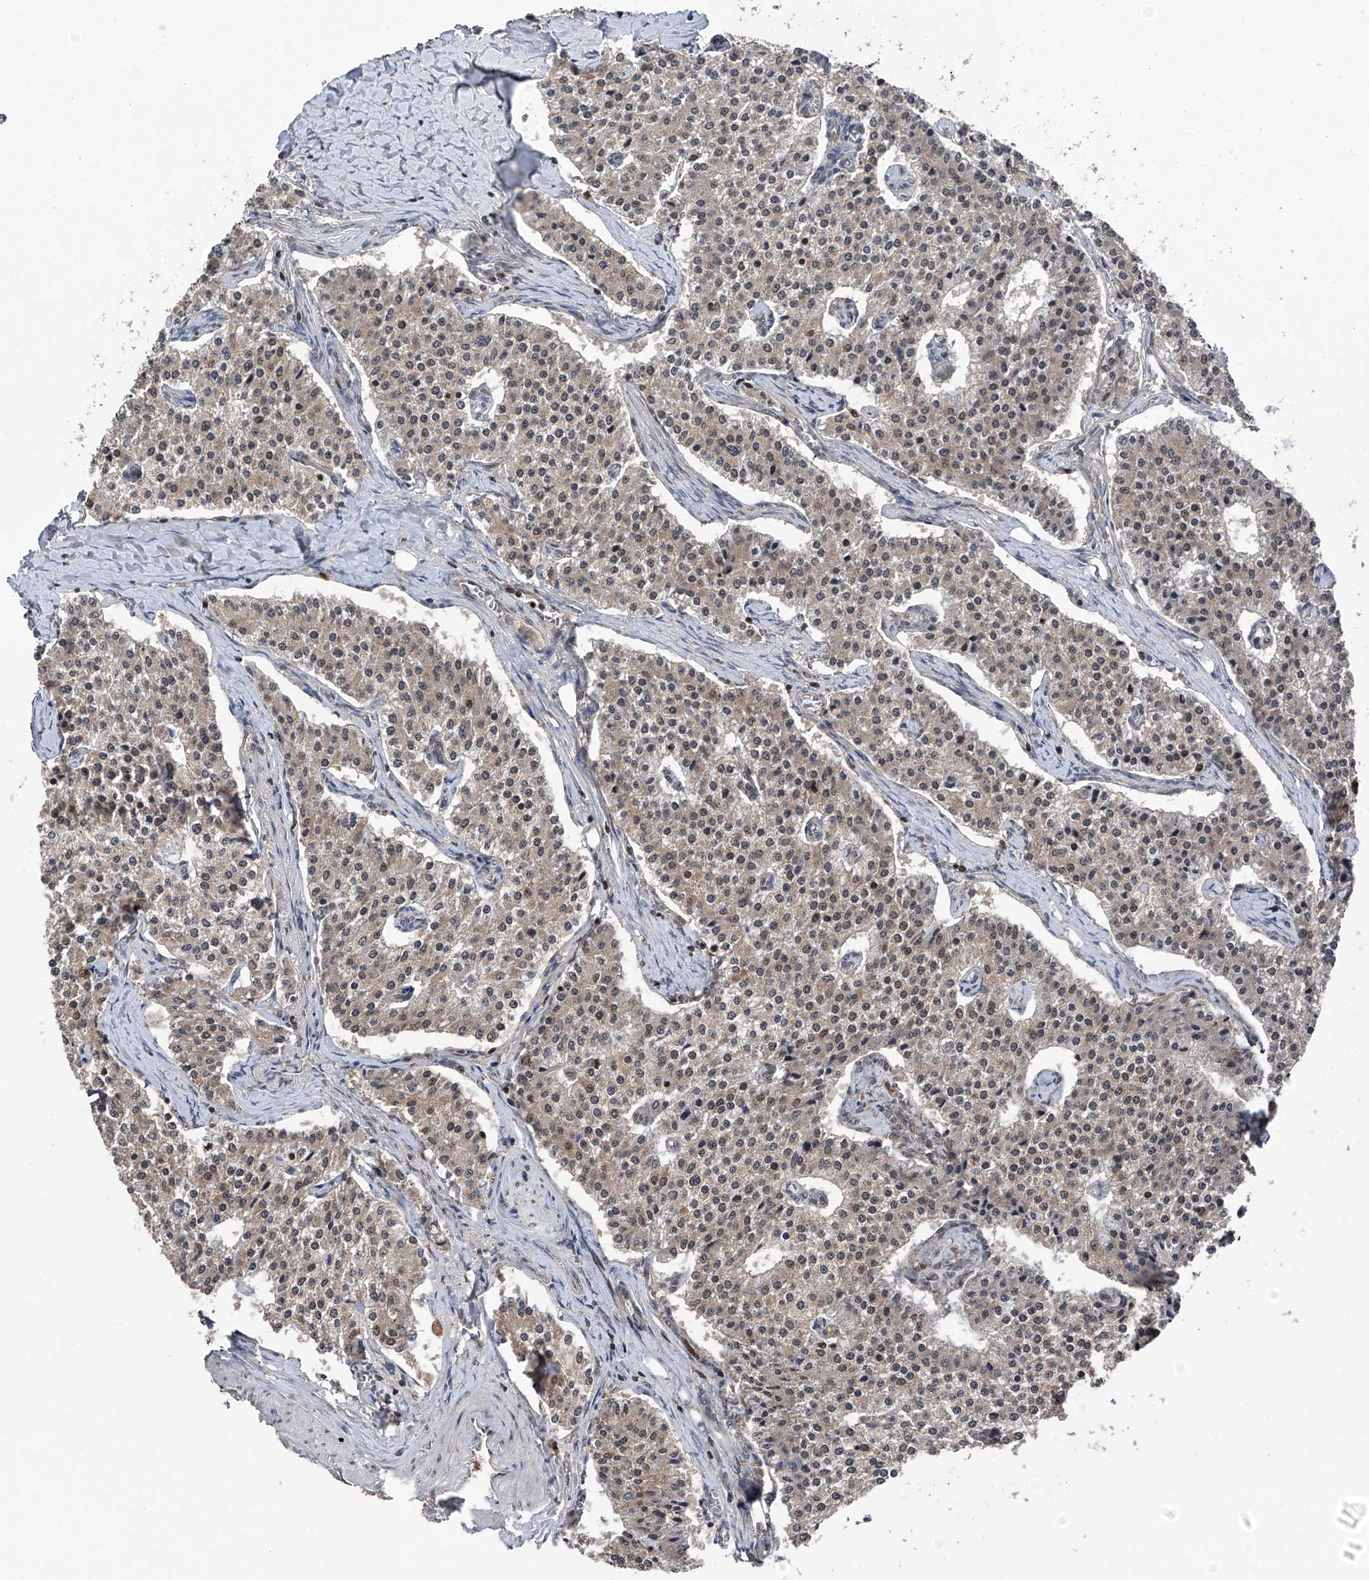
{"staining": {"intensity": "weak", "quantity": "25%-75%", "location": "cytoplasmic/membranous,nuclear"}, "tissue": "carcinoid", "cell_type": "Tumor cells", "image_type": "cancer", "snomed": [{"axis": "morphology", "description": "Carcinoid, malignant, NOS"}, {"axis": "topography", "description": "Colon"}], "caption": "Carcinoid (malignant) tissue shows weak cytoplasmic/membranous and nuclear staining in about 25%-75% of tumor cells, visualized by immunohistochemistry.", "gene": "DNAJC9", "patient": {"sex": "female", "age": 52}}